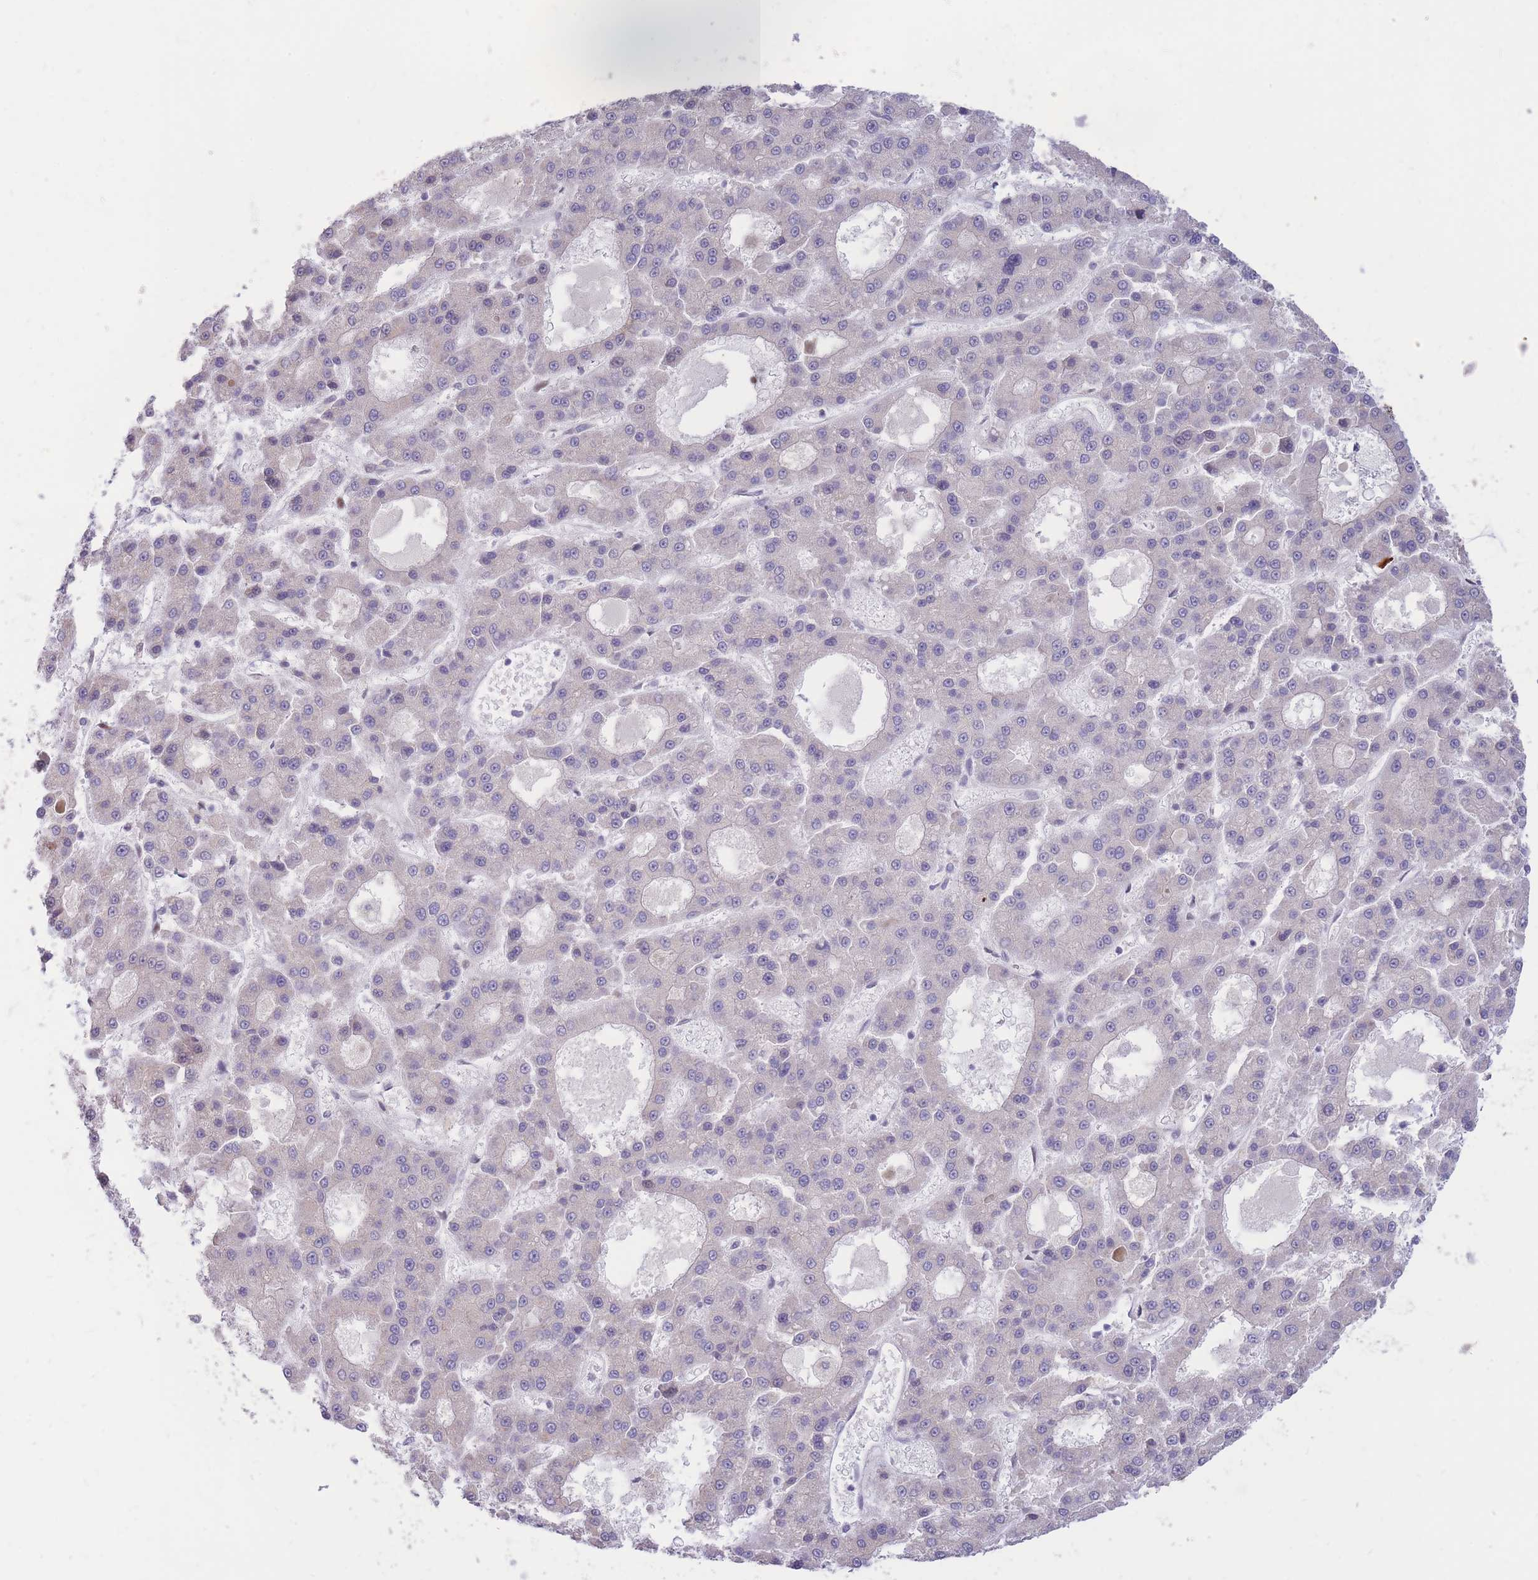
{"staining": {"intensity": "negative", "quantity": "none", "location": "none"}, "tissue": "liver cancer", "cell_type": "Tumor cells", "image_type": "cancer", "snomed": [{"axis": "morphology", "description": "Carcinoma, Hepatocellular, NOS"}, {"axis": "topography", "description": "Liver"}], "caption": "Immunohistochemistry (IHC) of human liver cancer (hepatocellular carcinoma) reveals no positivity in tumor cells. (DAB immunohistochemistry (IHC) visualized using brightfield microscopy, high magnification).", "gene": "ERICH6B", "patient": {"sex": "male", "age": 70}}